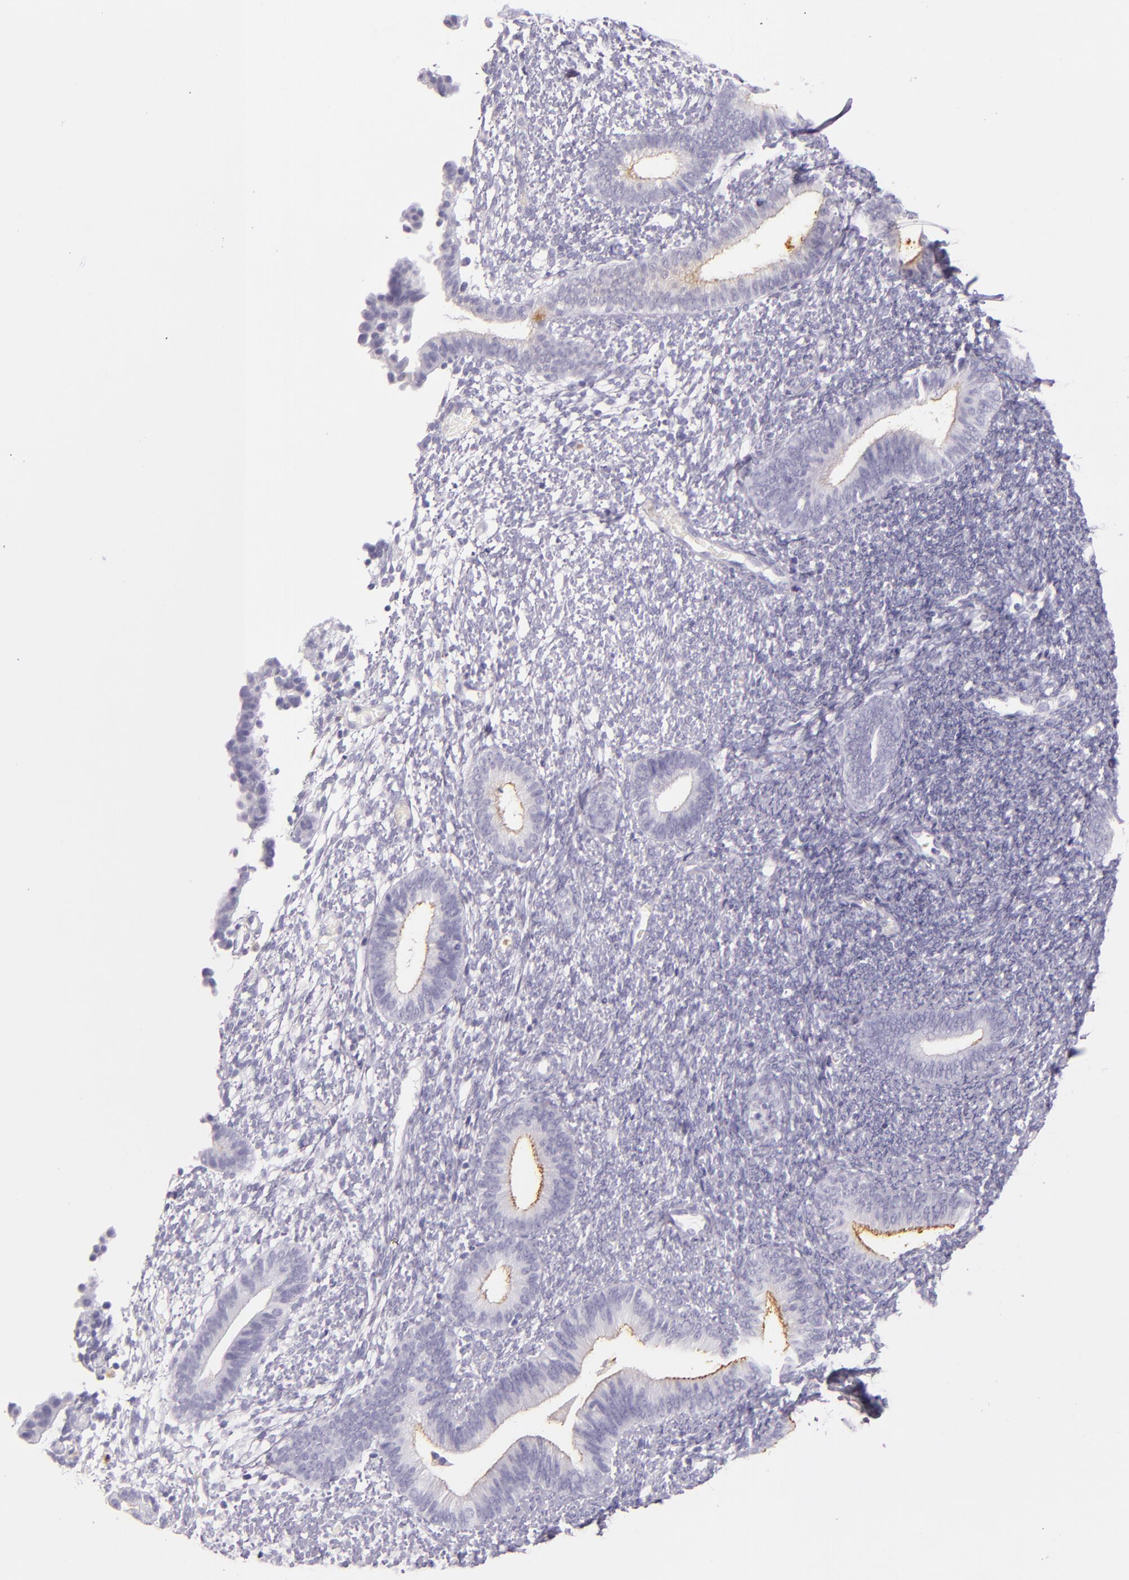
{"staining": {"intensity": "negative", "quantity": "none", "location": "none"}, "tissue": "endometrium", "cell_type": "Cells in endometrial stroma", "image_type": "normal", "snomed": [{"axis": "morphology", "description": "Normal tissue, NOS"}, {"axis": "topography", "description": "Smooth muscle"}, {"axis": "topography", "description": "Endometrium"}], "caption": "This is a photomicrograph of immunohistochemistry staining of unremarkable endometrium, which shows no expression in cells in endometrial stroma.", "gene": "CEACAM1", "patient": {"sex": "female", "age": 57}}